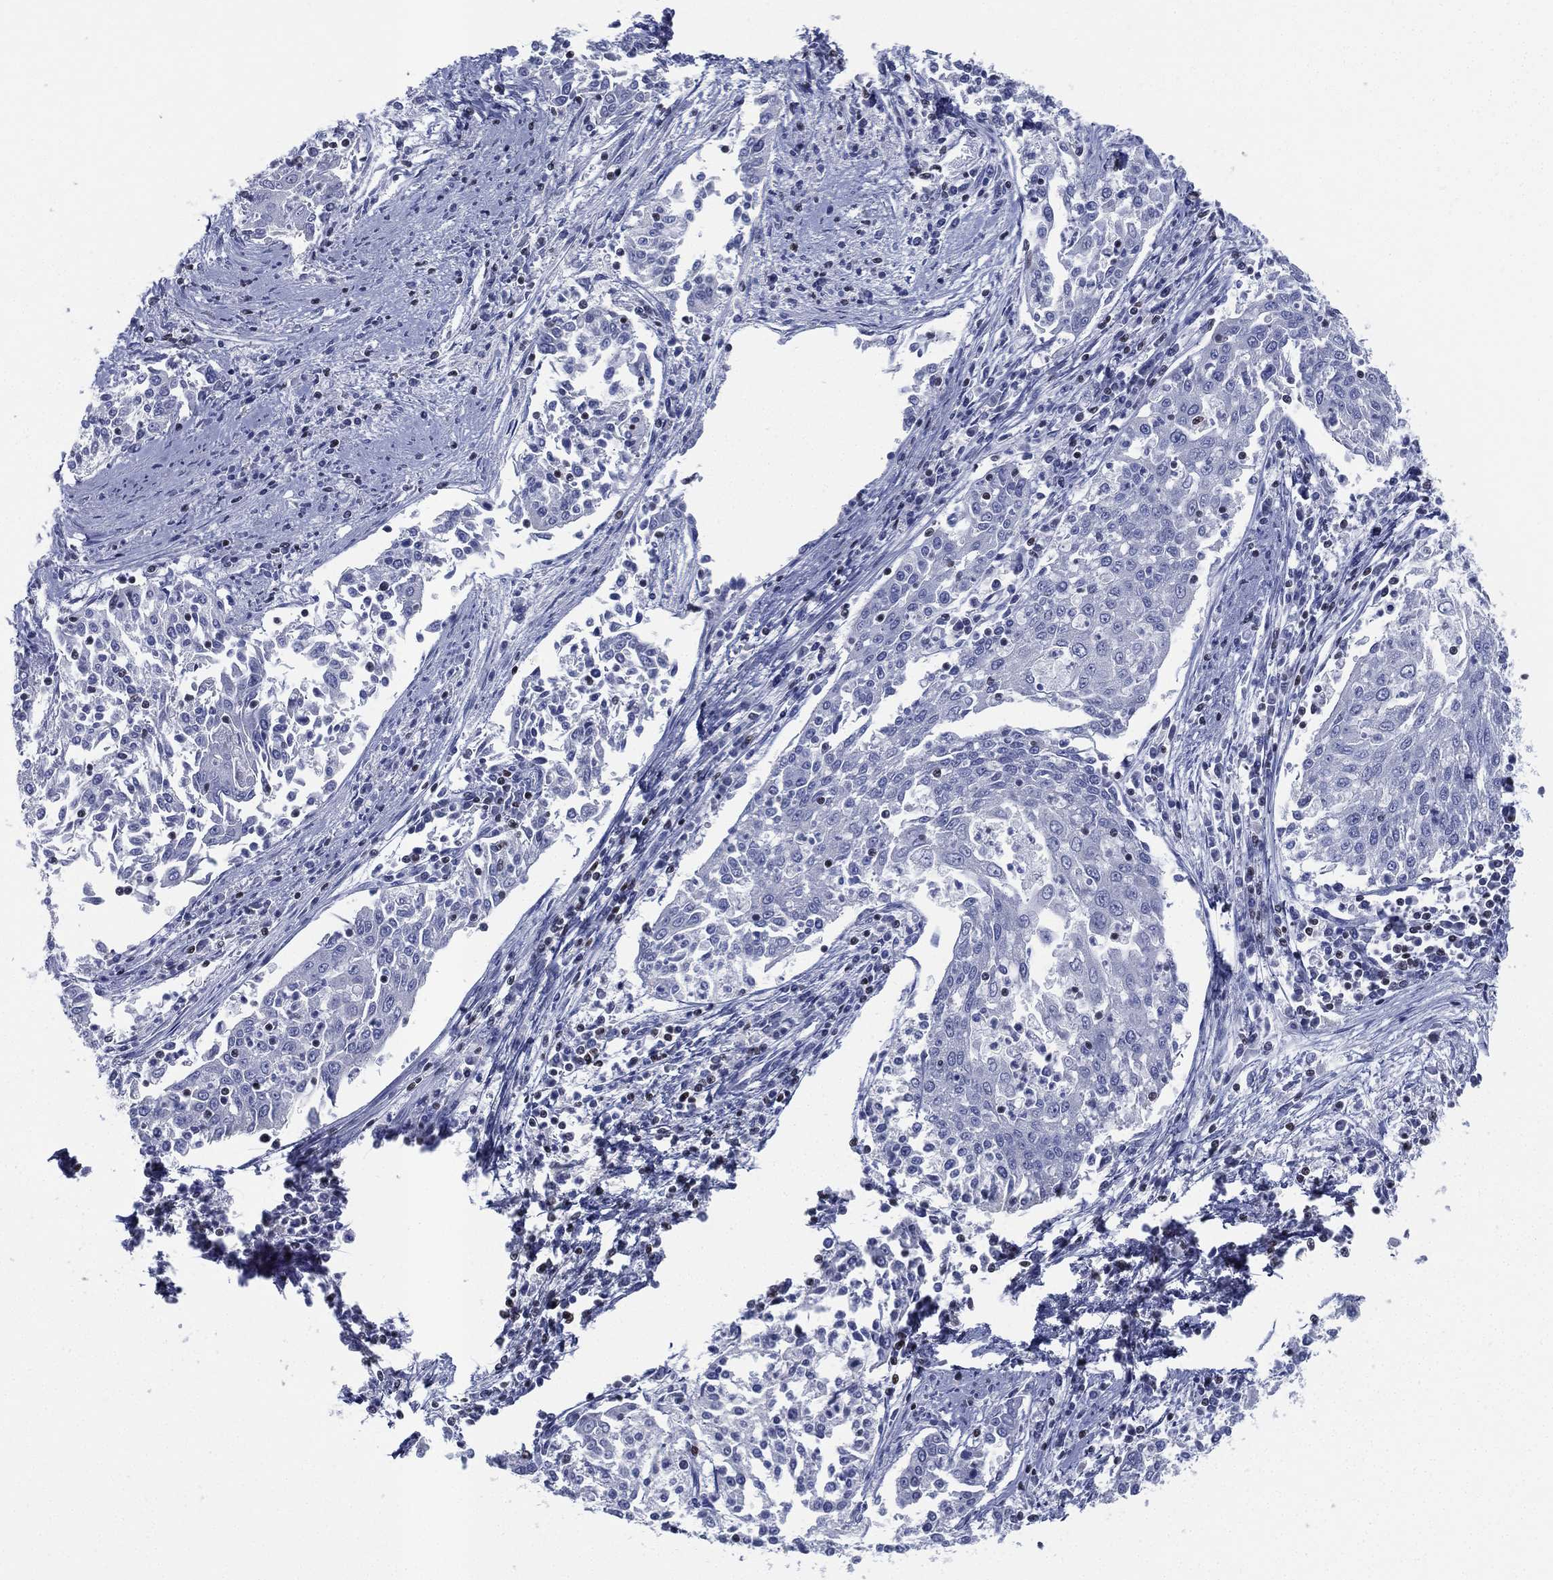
{"staining": {"intensity": "negative", "quantity": "none", "location": "none"}, "tissue": "cervical cancer", "cell_type": "Tumor cells", "image_type": "cancer", "snomed": [{"axis": "morphology", "description": "Squamous cell carcinoma, NOS"}, {"axis": "topography", "description": "Cervix"}], "caption": "Immunohistochemistry (IHC) micrograph of cervical cancer stained for a protein (brown), which exhibits no positivity in tumor cells.", "gene": "PYHIN1", "patient": {"sex": "female", "age": 41}}